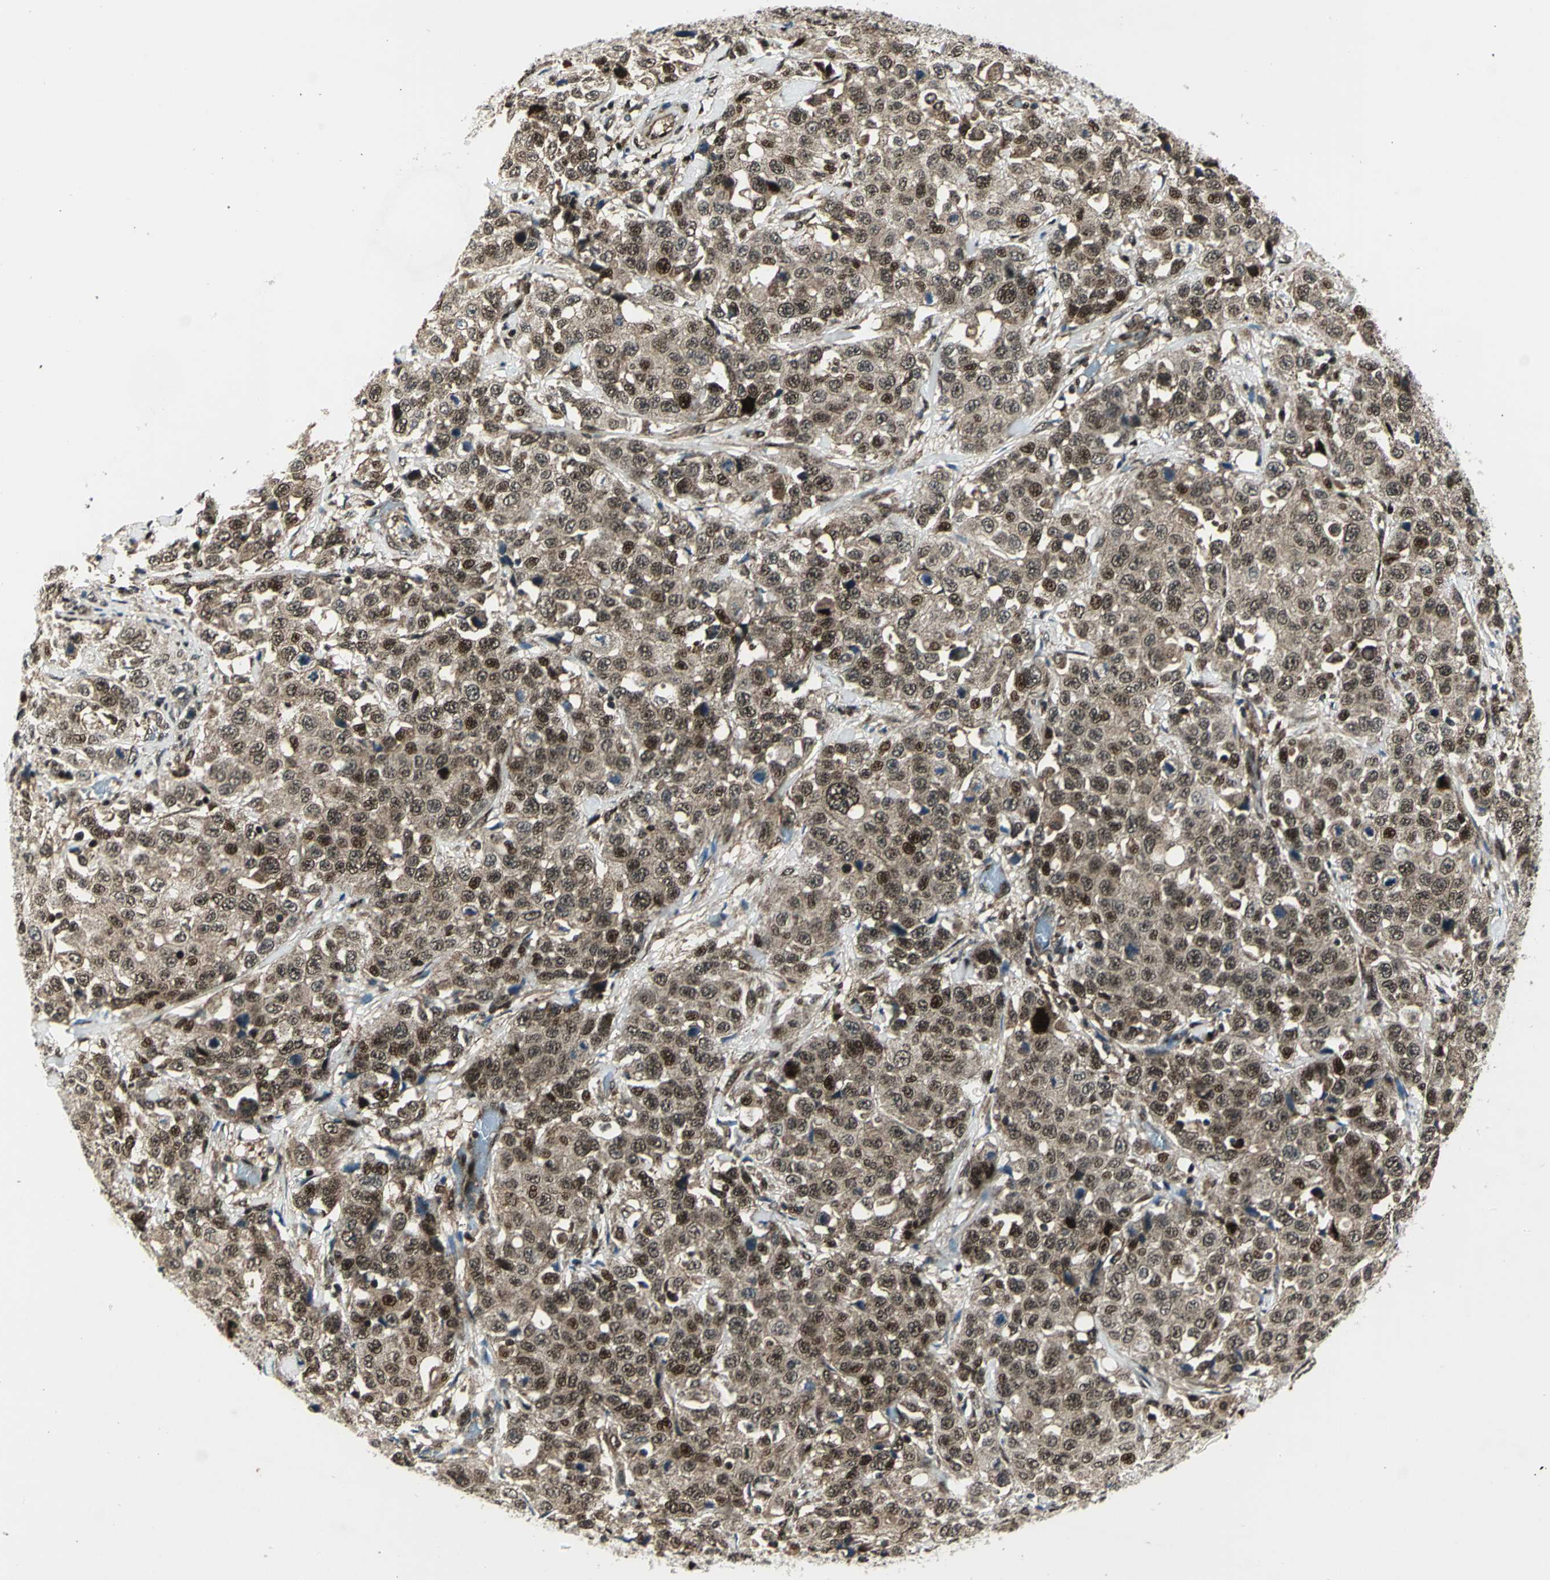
{"staining": {"intensity": "moderate", "quantity": ">75%", "location": "cytoplasmic/membranous,nuclear"}, "tissue": "stomach cancer", "cell_type": "Tumor cells", "image_type": "cancer", "snomed": [{"axis": "morphology", "description": "Normal tissue, NOS"}, {"axis": "morphology", "description": "Adenocarcinoma, NOS"}, {"axis": "topography", "description": "Stomach"}], "caption": "Stomach cancer tissue shows moderate cytoplasmic/membranous and nuclear expression in about >75% of tumor cells, visualized by immunohistochemistry. The protein is shown in brown color, while the nuclei are stained blue.", "gene": "COPS5", "patient": {"sex": "male", "age": 48}}